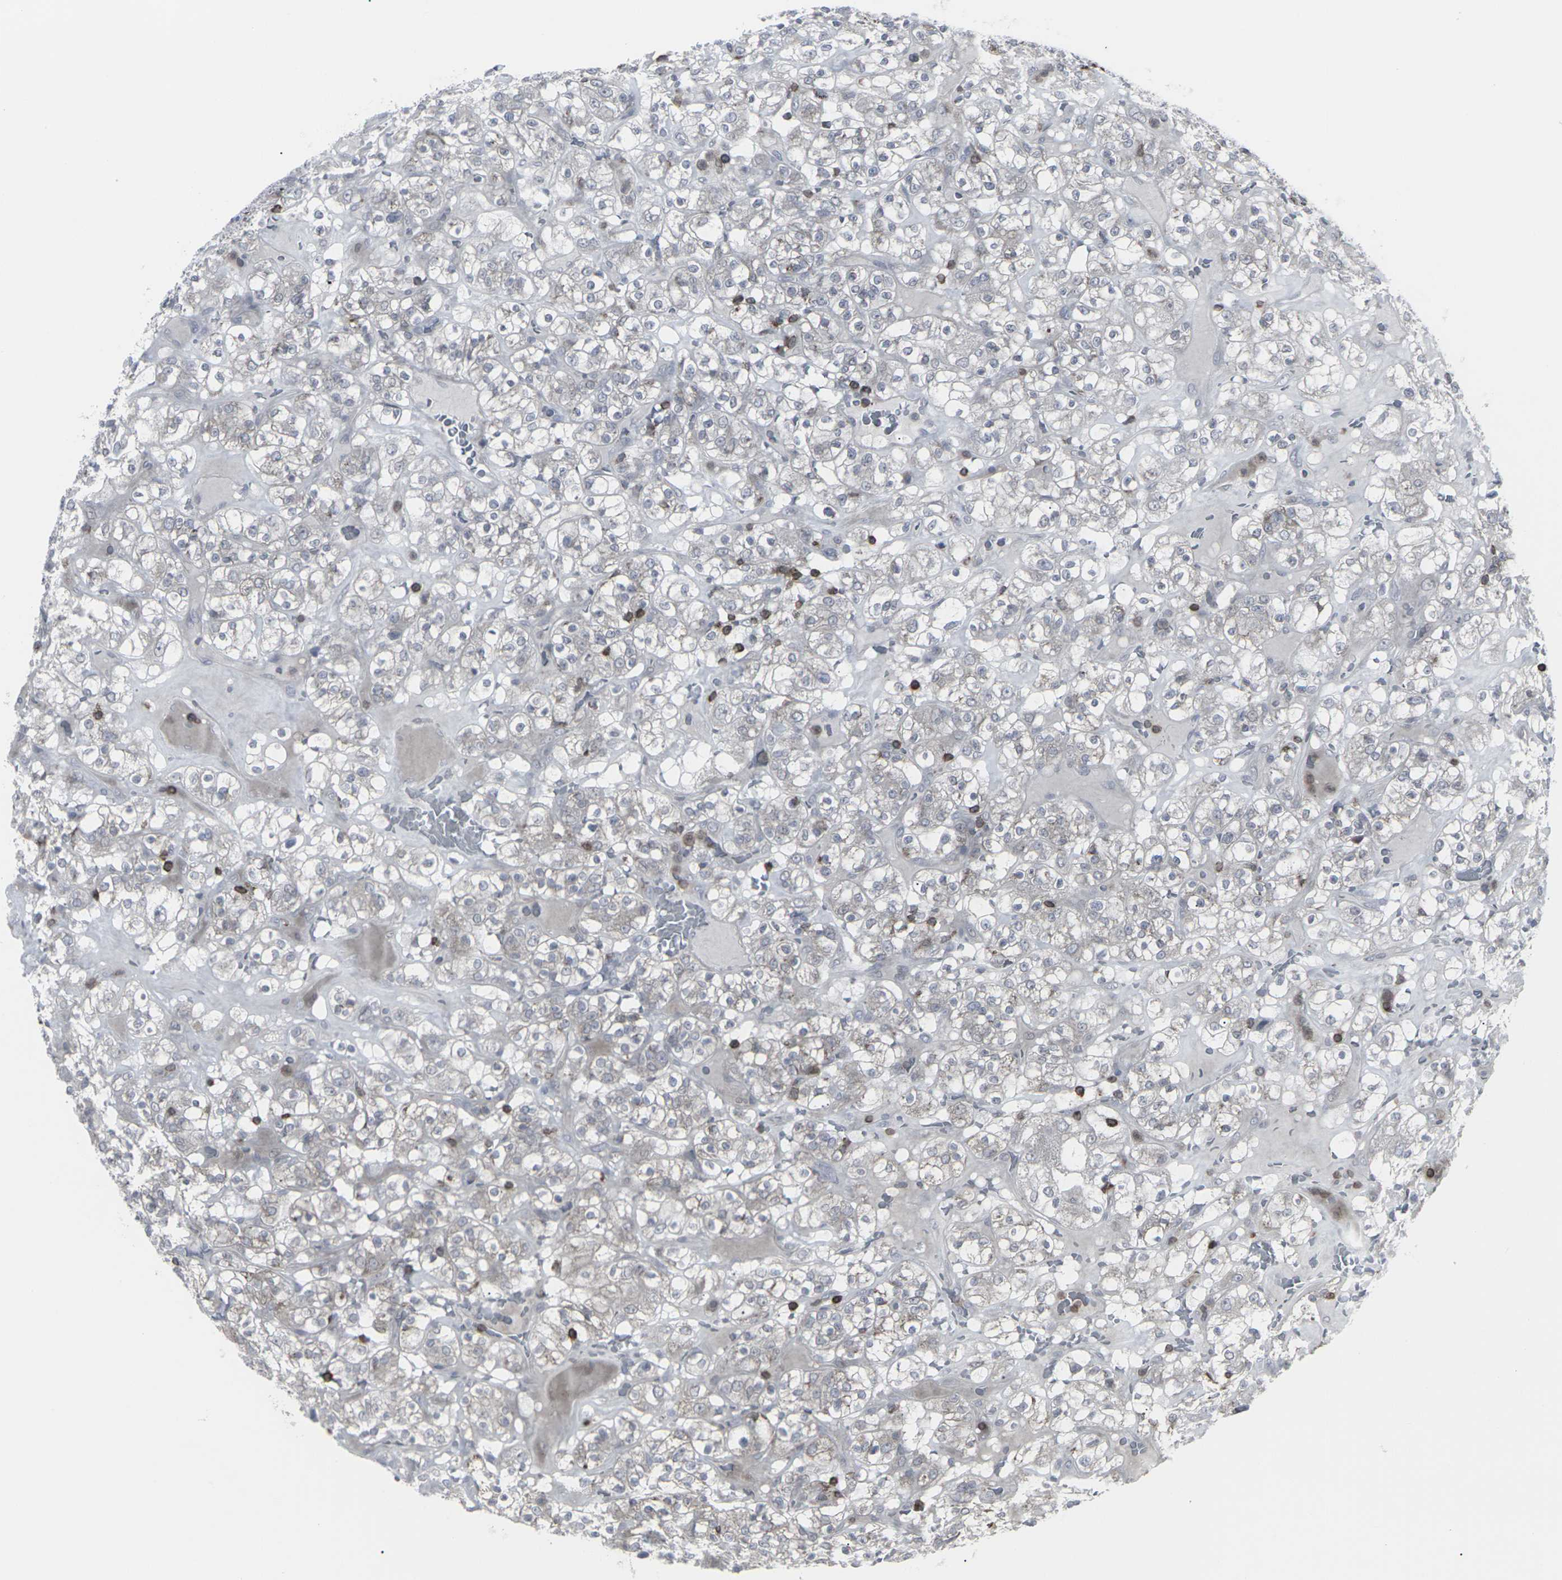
{"staining": {"intensity": "negative", "quantity": "none", "location": "none"}, "tissue": "renal cancer", "cell_type": "Tumor cells", "image_type": "cancer", "snomed": [{"axis": "morphology", "description": "Normal tissue, NOS"}, {"axis": "morphology", "description": "Adenocarcinoma, NOS"}, {"axis": "topography", "description": "Kidney"}], "caption": "Immunohistochemistry of renal cancer (adenocarcinoma) exhibits no positivity in tumor cells.", "gene": "APOBEC2", "patient": {"sex": "female", "age": 72}}